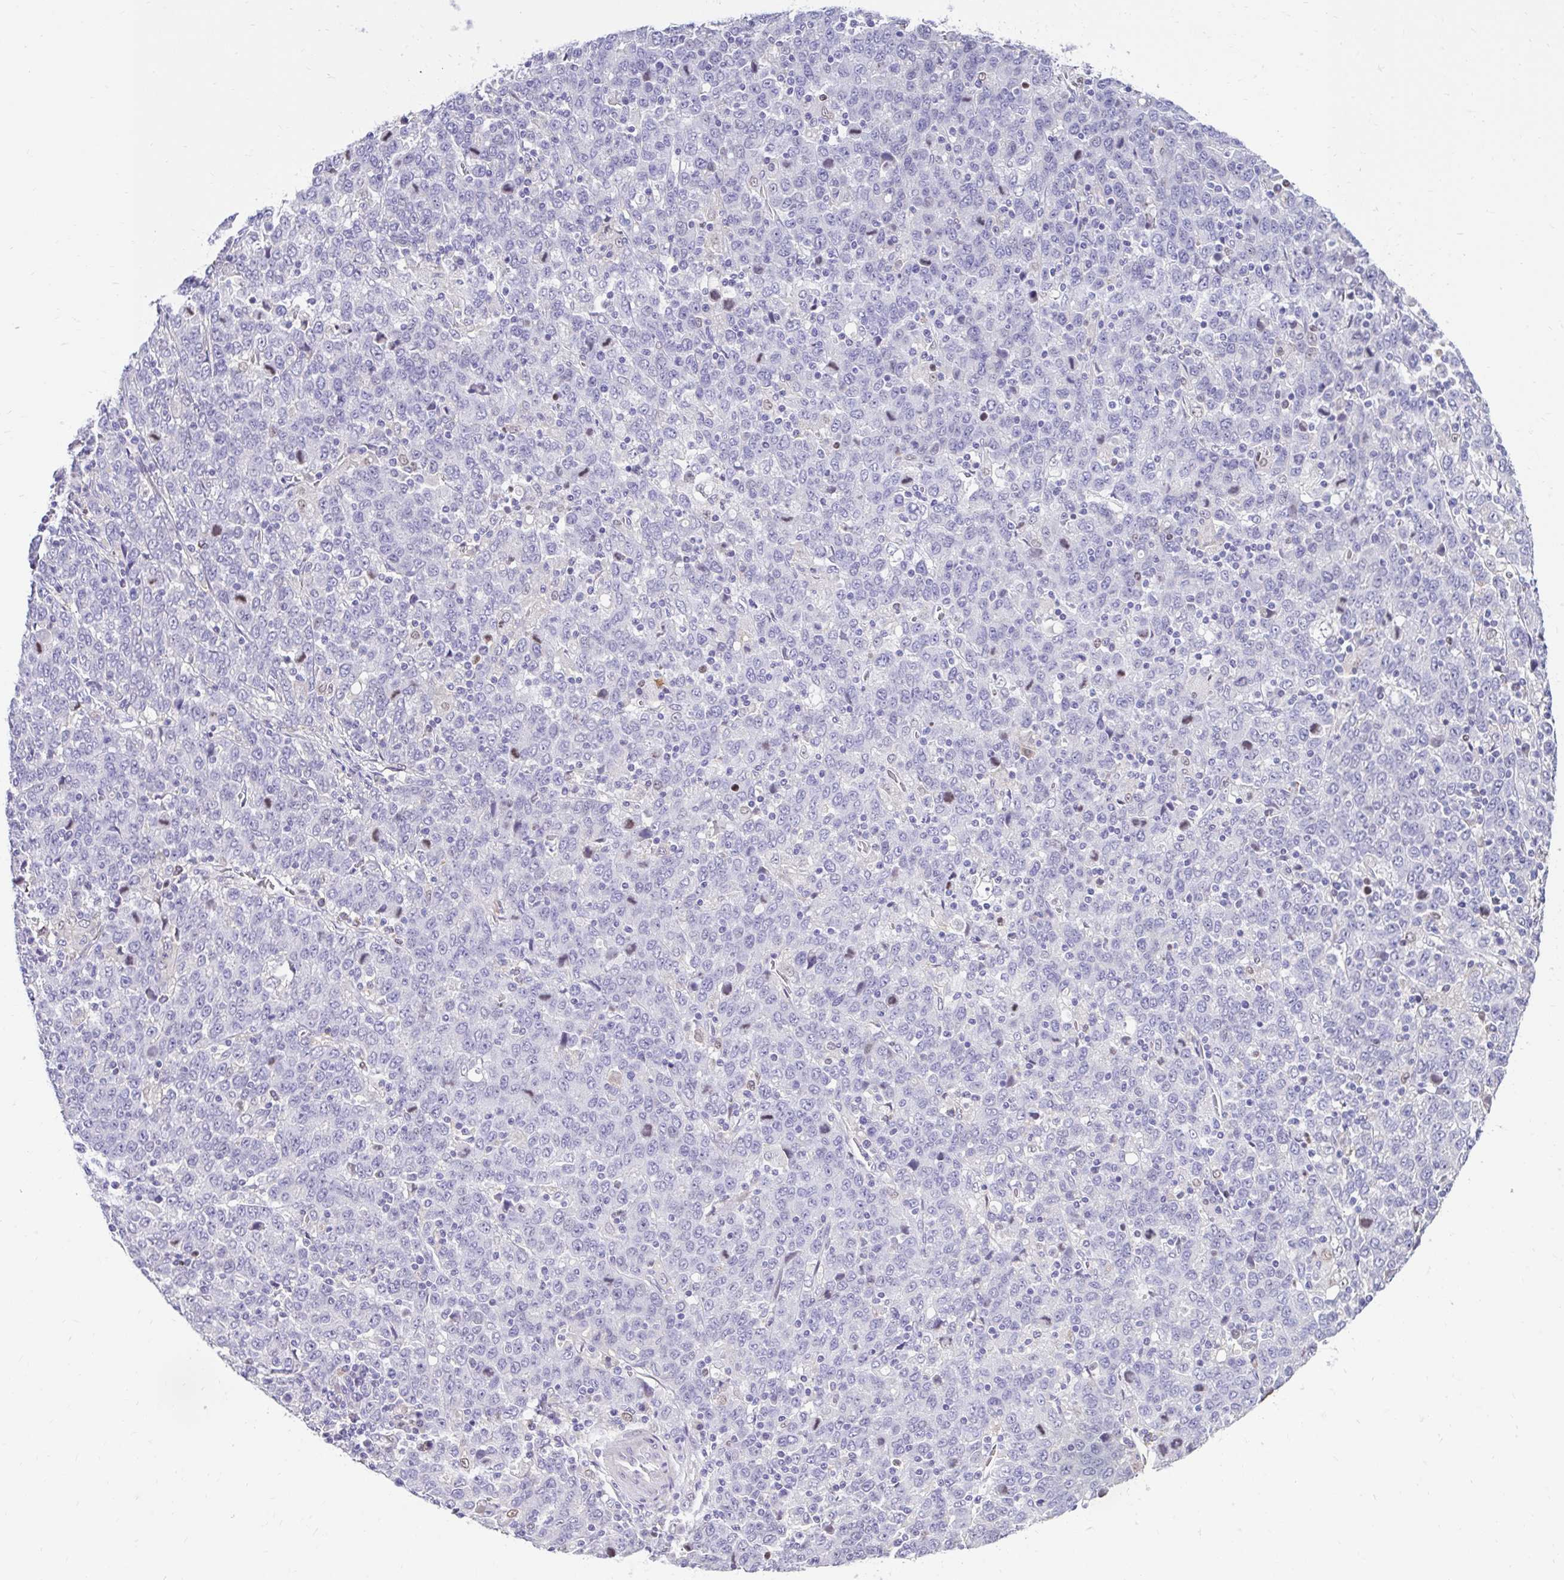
{"staining": {"intensity": "negative", "quantity": "none", "location": "none"}, "tissue": "stomach cancer", "cell_type": "Tumor cells", "image_type": "cancer", "snomed": [{"axis": "morphology", "description": "Adenocarcinoma, NOS"}, {"axis": "topography", "description": "Stomach, upper"}], "caption": "Tumor cells show no significant protein expression in stomach cancer (adenocarcinoma).", "gene": "NHLH2", "patient": {"sex": "male", "age": 69}}